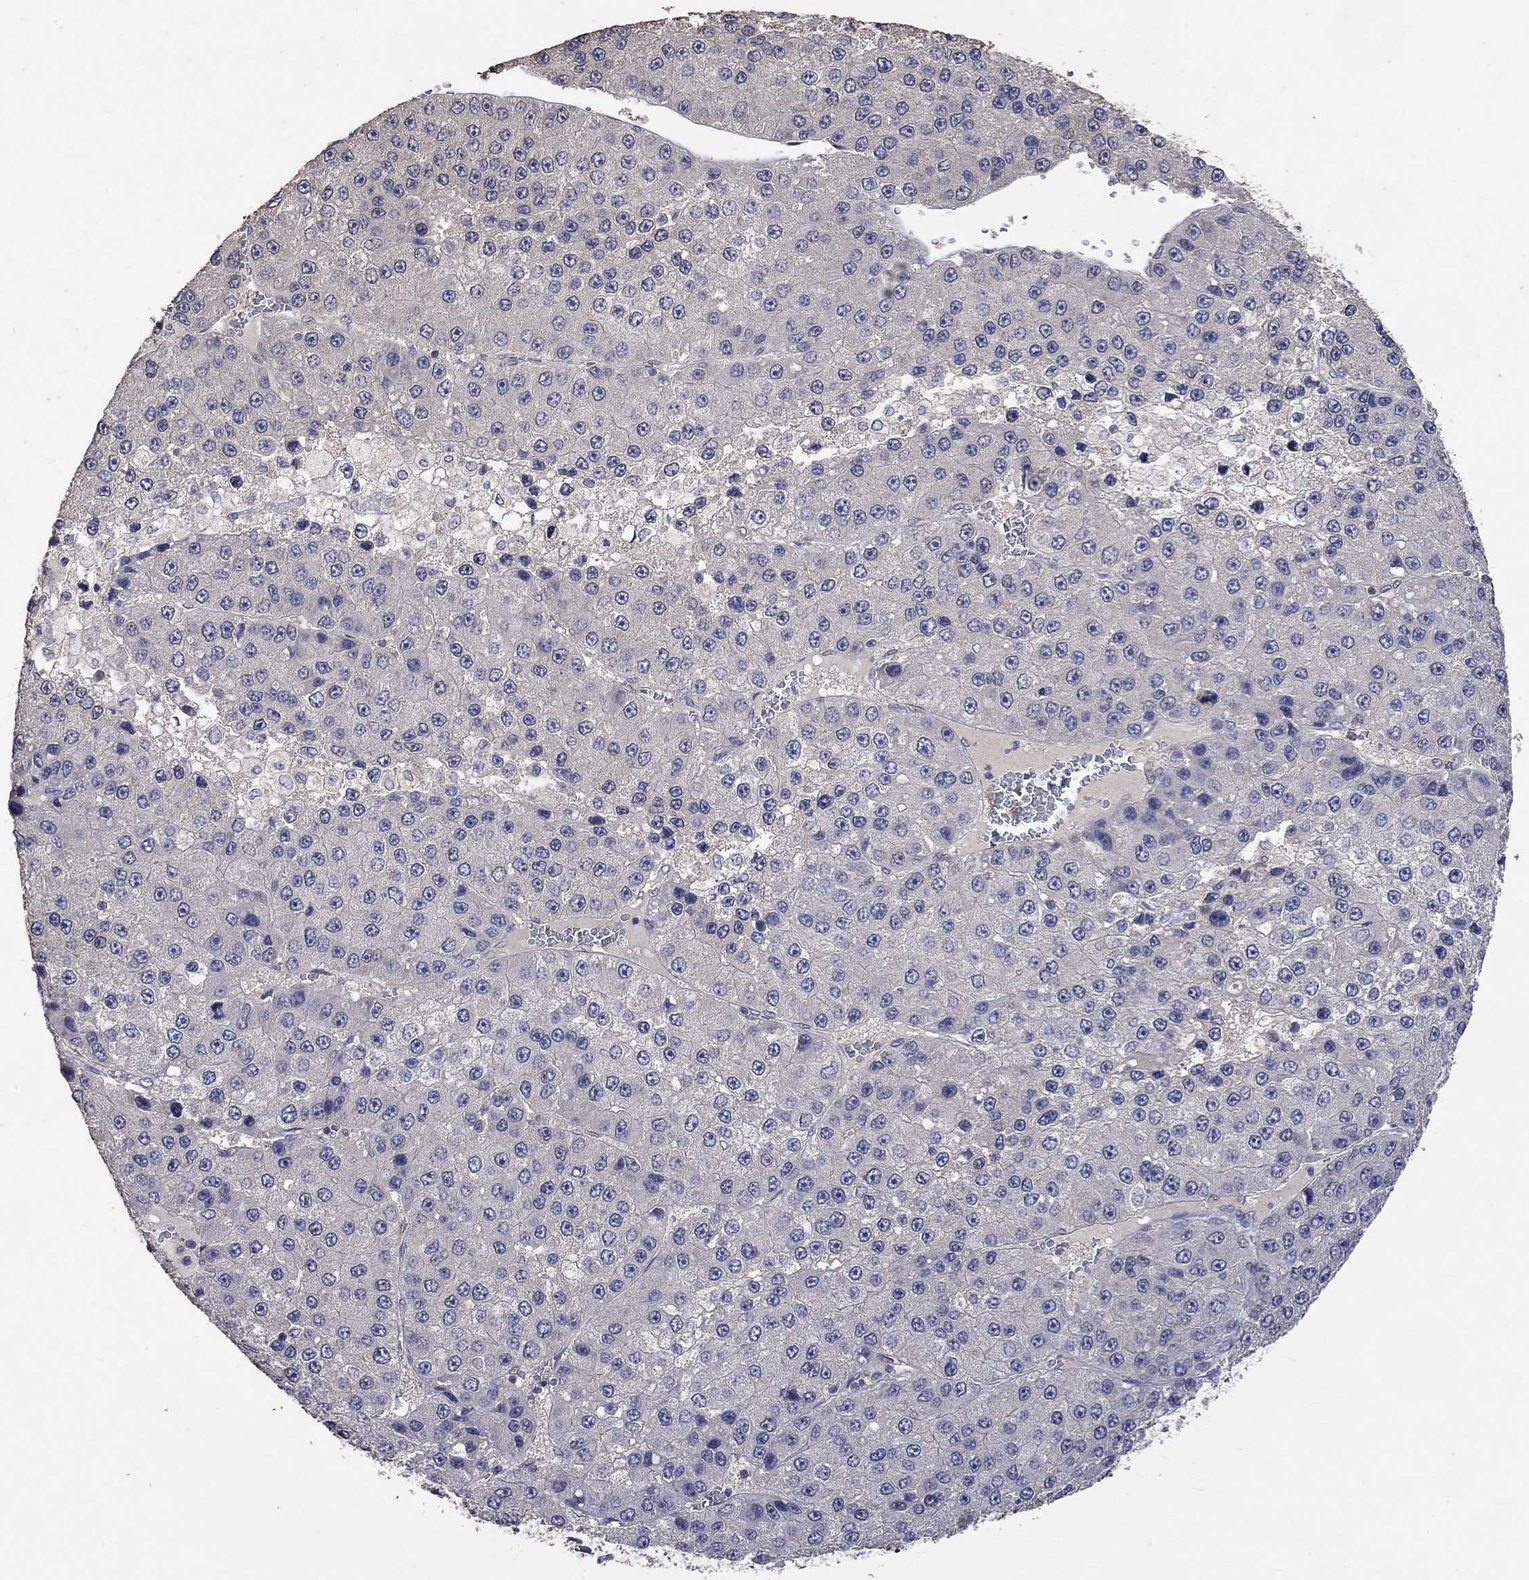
{"staining": {"intensity": "negative", "quantity": "none", "location": "none"}, "tissue": "liver cancer", "cell_type": "Tumor cells", "image_type": "cancer", "snomed": [{"axis": "morphology", "description": "Carcinoma, Hepatocellular, NOS"}, {"axis": "topography", "description": "Liver"}], "caption": "This is an IHC micrograph of human liver hepatocellular carcinoma. There is no staining in tumor cells.", "gene": "PTPN20", "patient": {"sex": "female", "age": 73}}